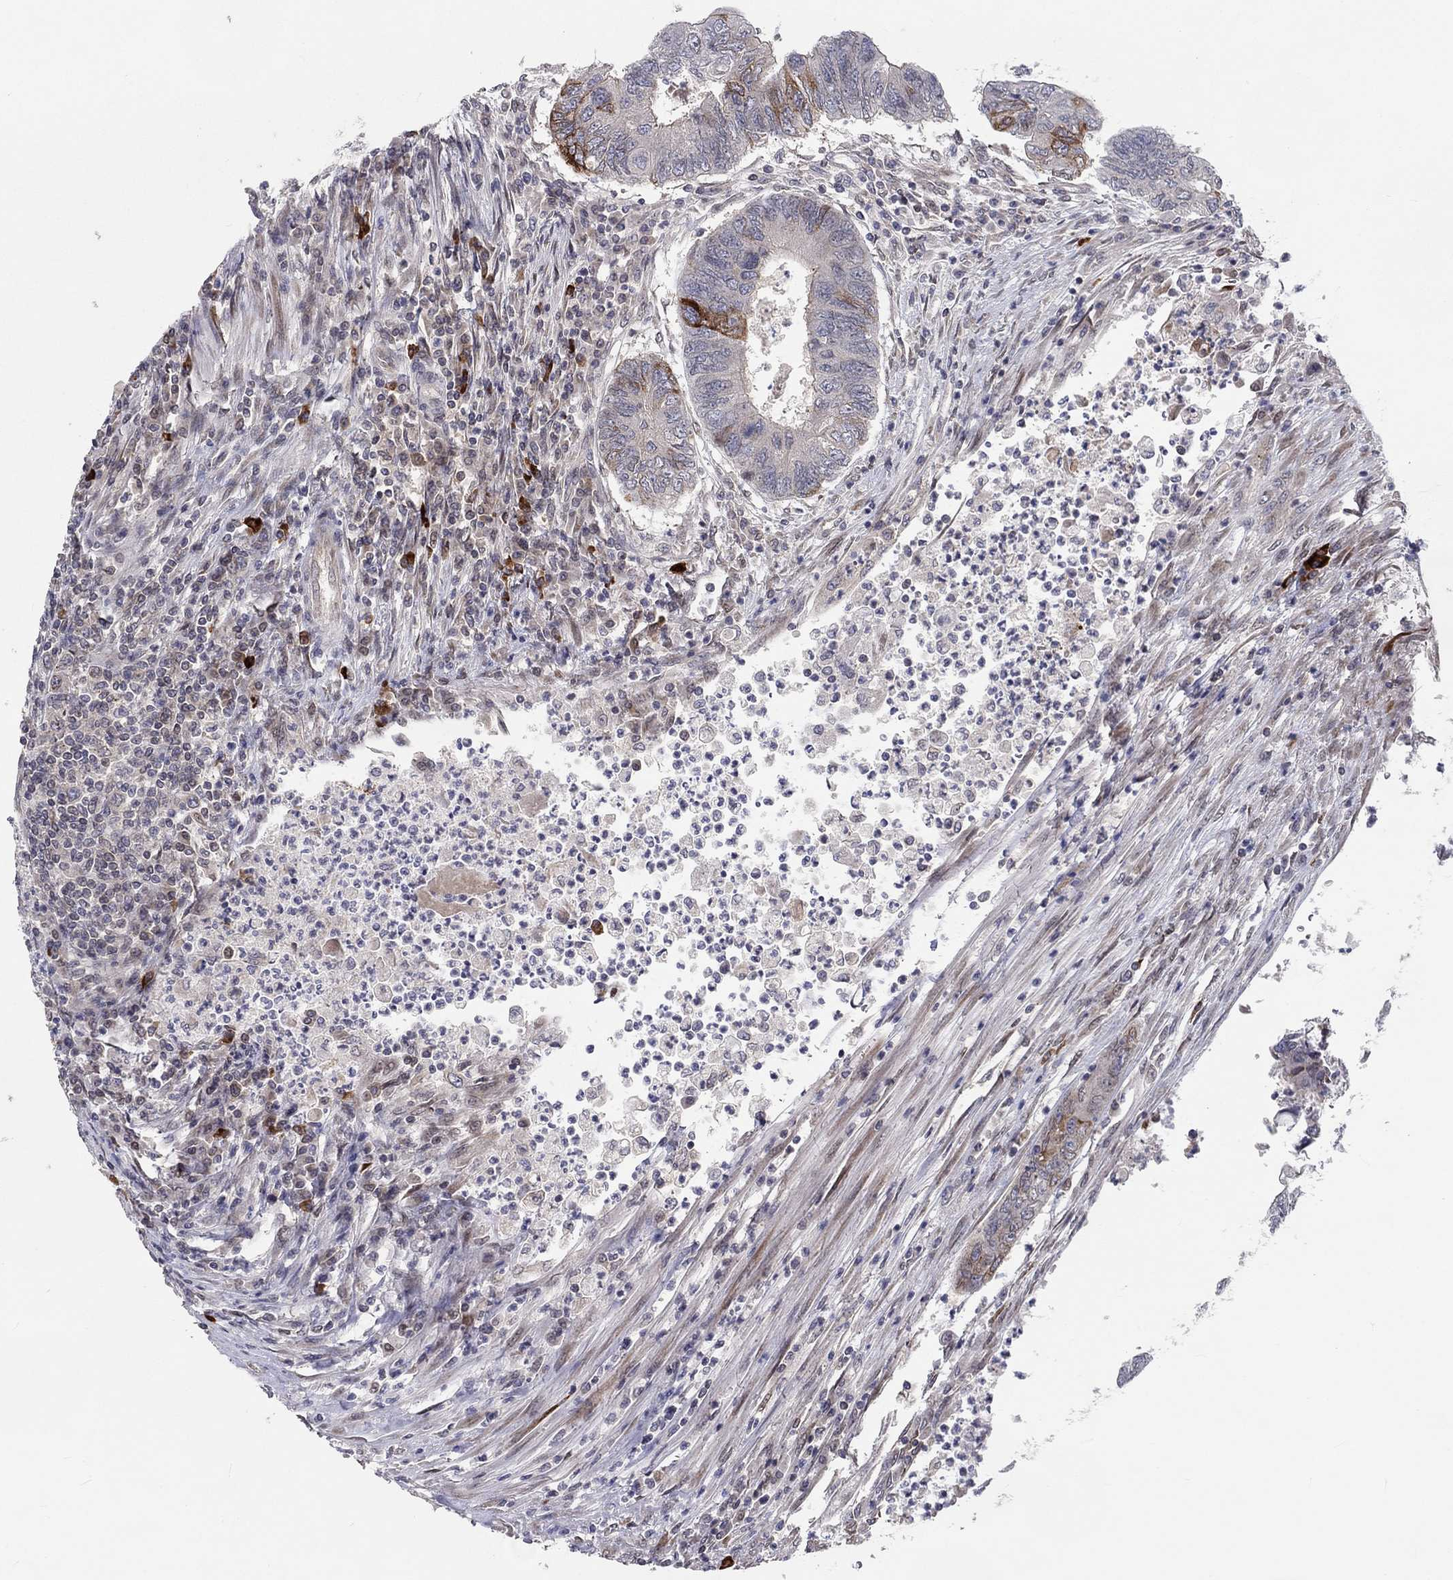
{"staining": {"intensity": "moderate", "quantity": "<25%", "location": "cytoplasmic/membranous"}, "tissue": "colorectal cancer", "cell_type": "Tumor cells", "image_type": "cancer", "snomed": [{"axis": "morphology", "description": "Adenocarcinoma, NOS"}, {"axis": "topography", "description": "Colon"}], "caption": "Immunohistochemical staining of colorectal cancer (adenocarcinoma) reveals low levels of moderate cytoplasmic/membranous expression in about <25% of tumor cells.", "gene": "CETN3", "patient": {"sex": "female", "age": 67}}